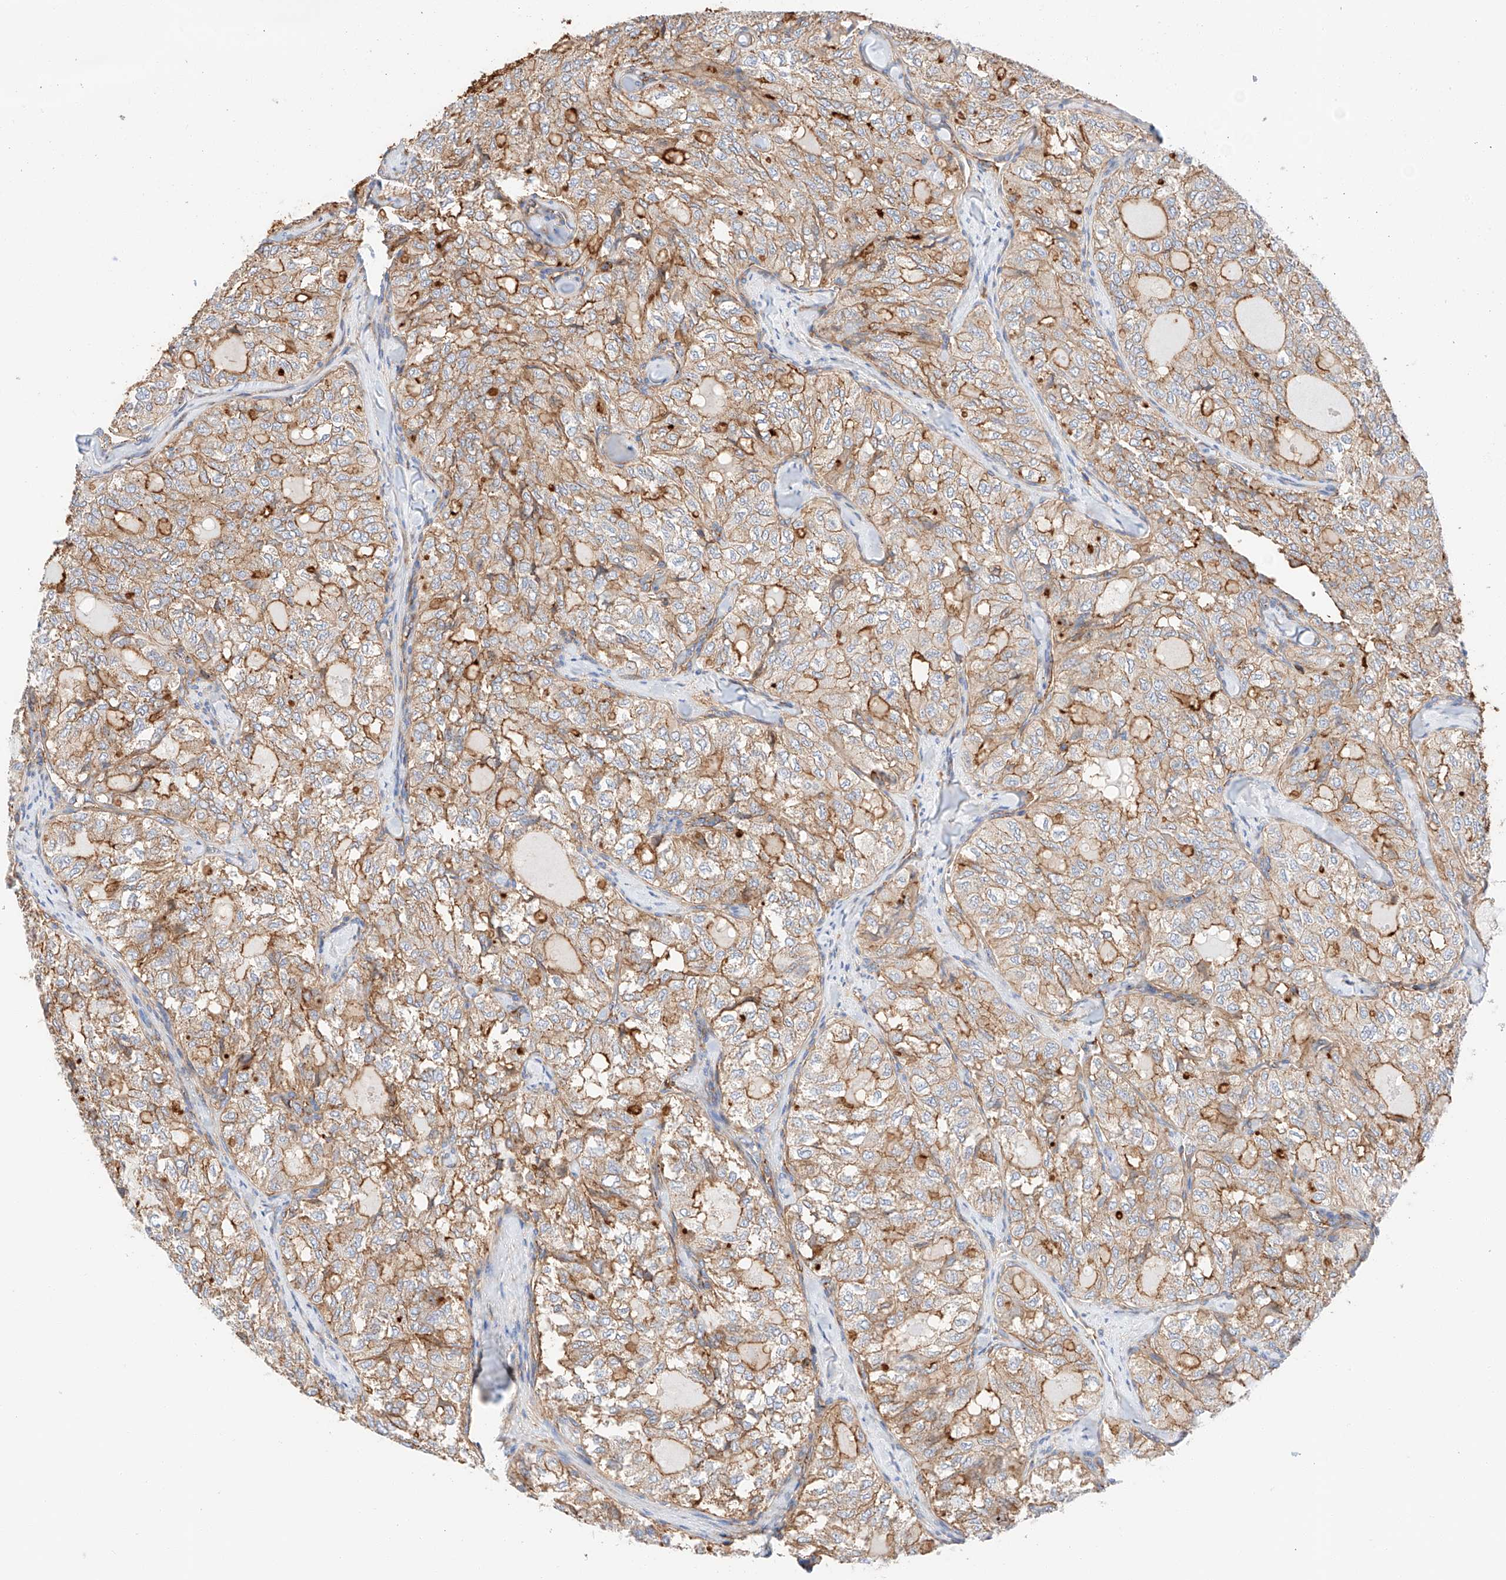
{"staining": {"intensity": "strong", "quantity": ">75%", "location": "cytoplasmic/membranous"}, "tissue": "thyroid cancer", "cell_type": "Tumor cells", "image_type": "cancer", "snomed": [{"axis": "morphology", "description": "Follicular adenoma carcinoma, NOS"}, {"axis": "topography", "description": "Thyroid gland"}], "caption": "A micrograph of follicular adenoma carcinoma (thyroid) stained for a protein exhibits strong cytoplasmic/membranous brown staining in tumor cells.", "gene": "HAUS4", "patient": {"sex": "male", "age": 75}}